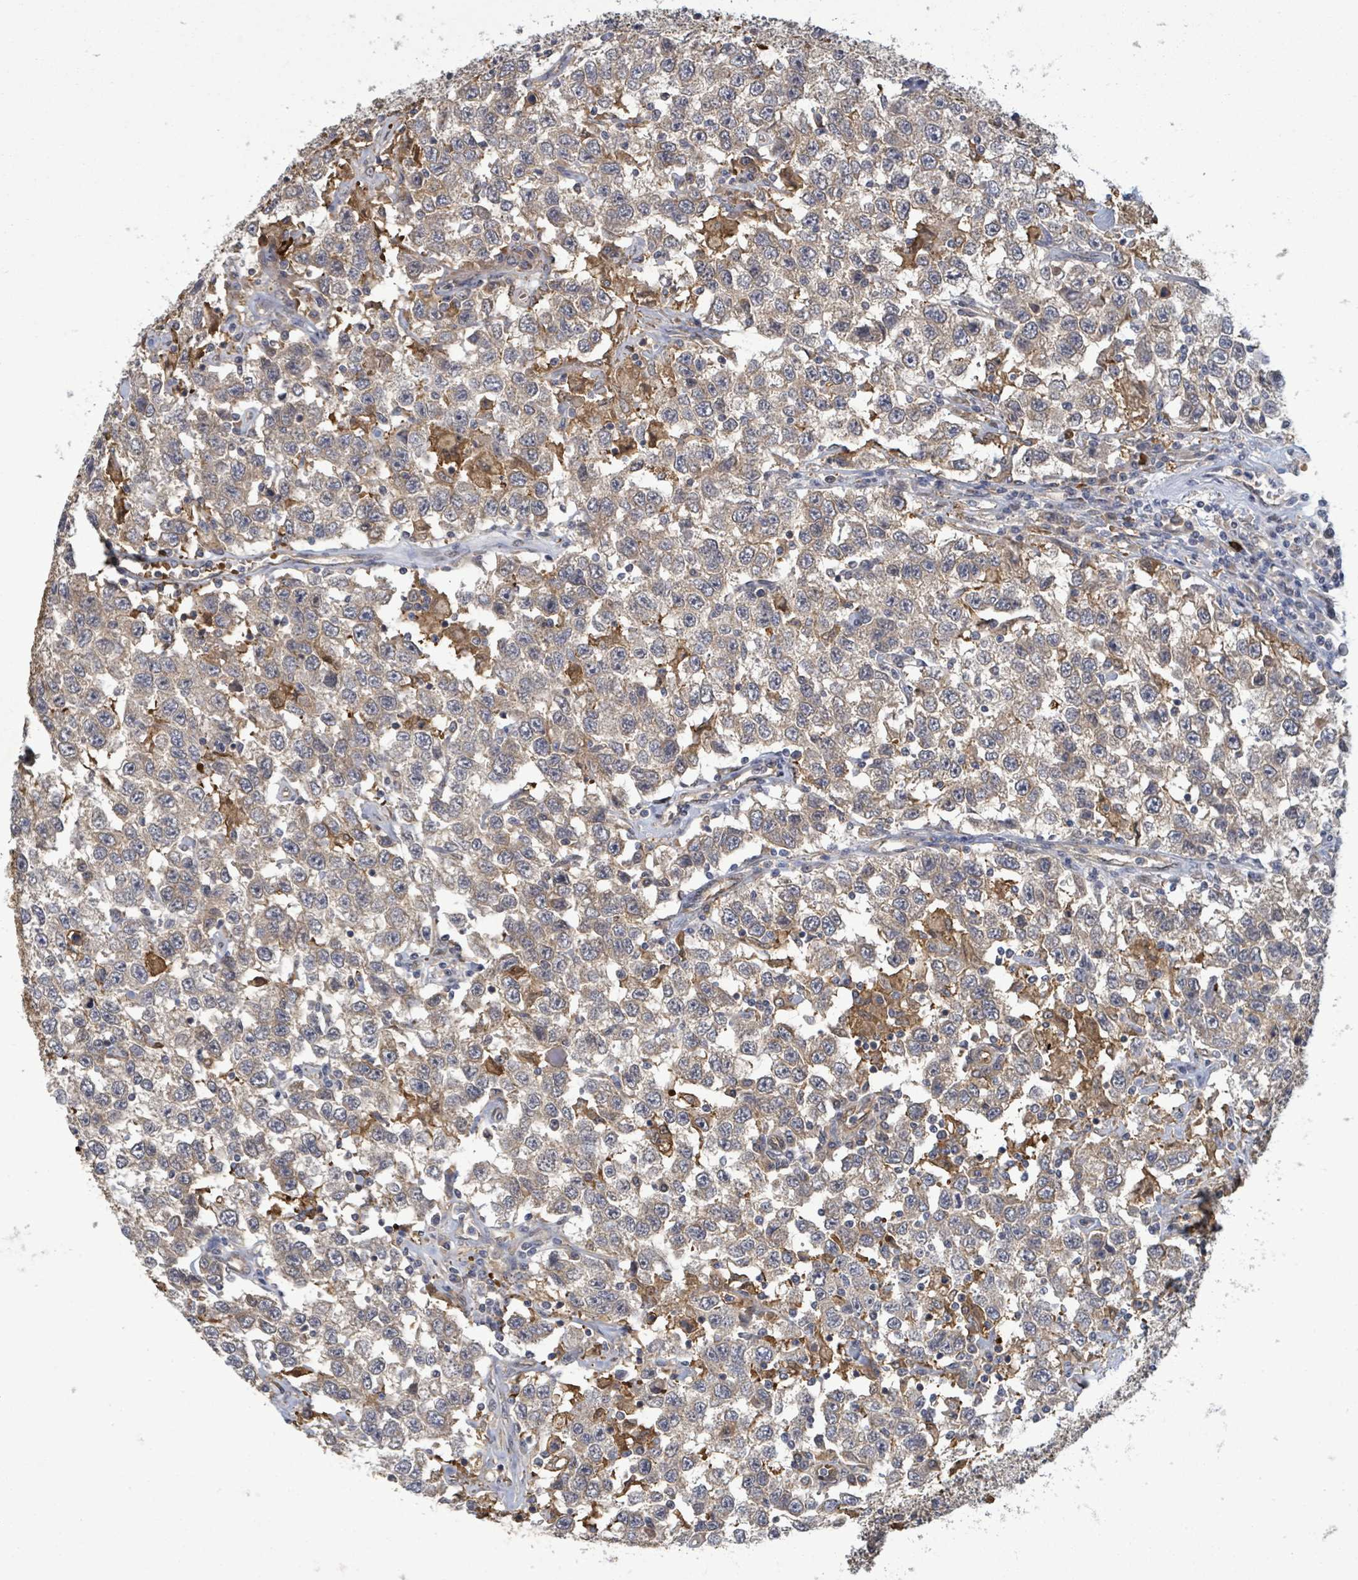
{"staining": {"intensity": "moderate", "quantity": "25%-75%", "location": "cytoplasmic/membranous"}, "tissue": "testis cancer", "cell_type": "Tumor cells", "image_type": "cancer", "snomed": [{"axis": "morphology", "description": "Seminoma, NOS"}, {"axis": "topography", "description": "Testis"}], "caption": "The histopathology image demonstrates a brown stain indicating the presence of a protein in the cytoplasmic/membranous of tumor cells in seminoma (testis).", "gene": "MAP3K6", "patient": {"sex": "male", "age": 41}}